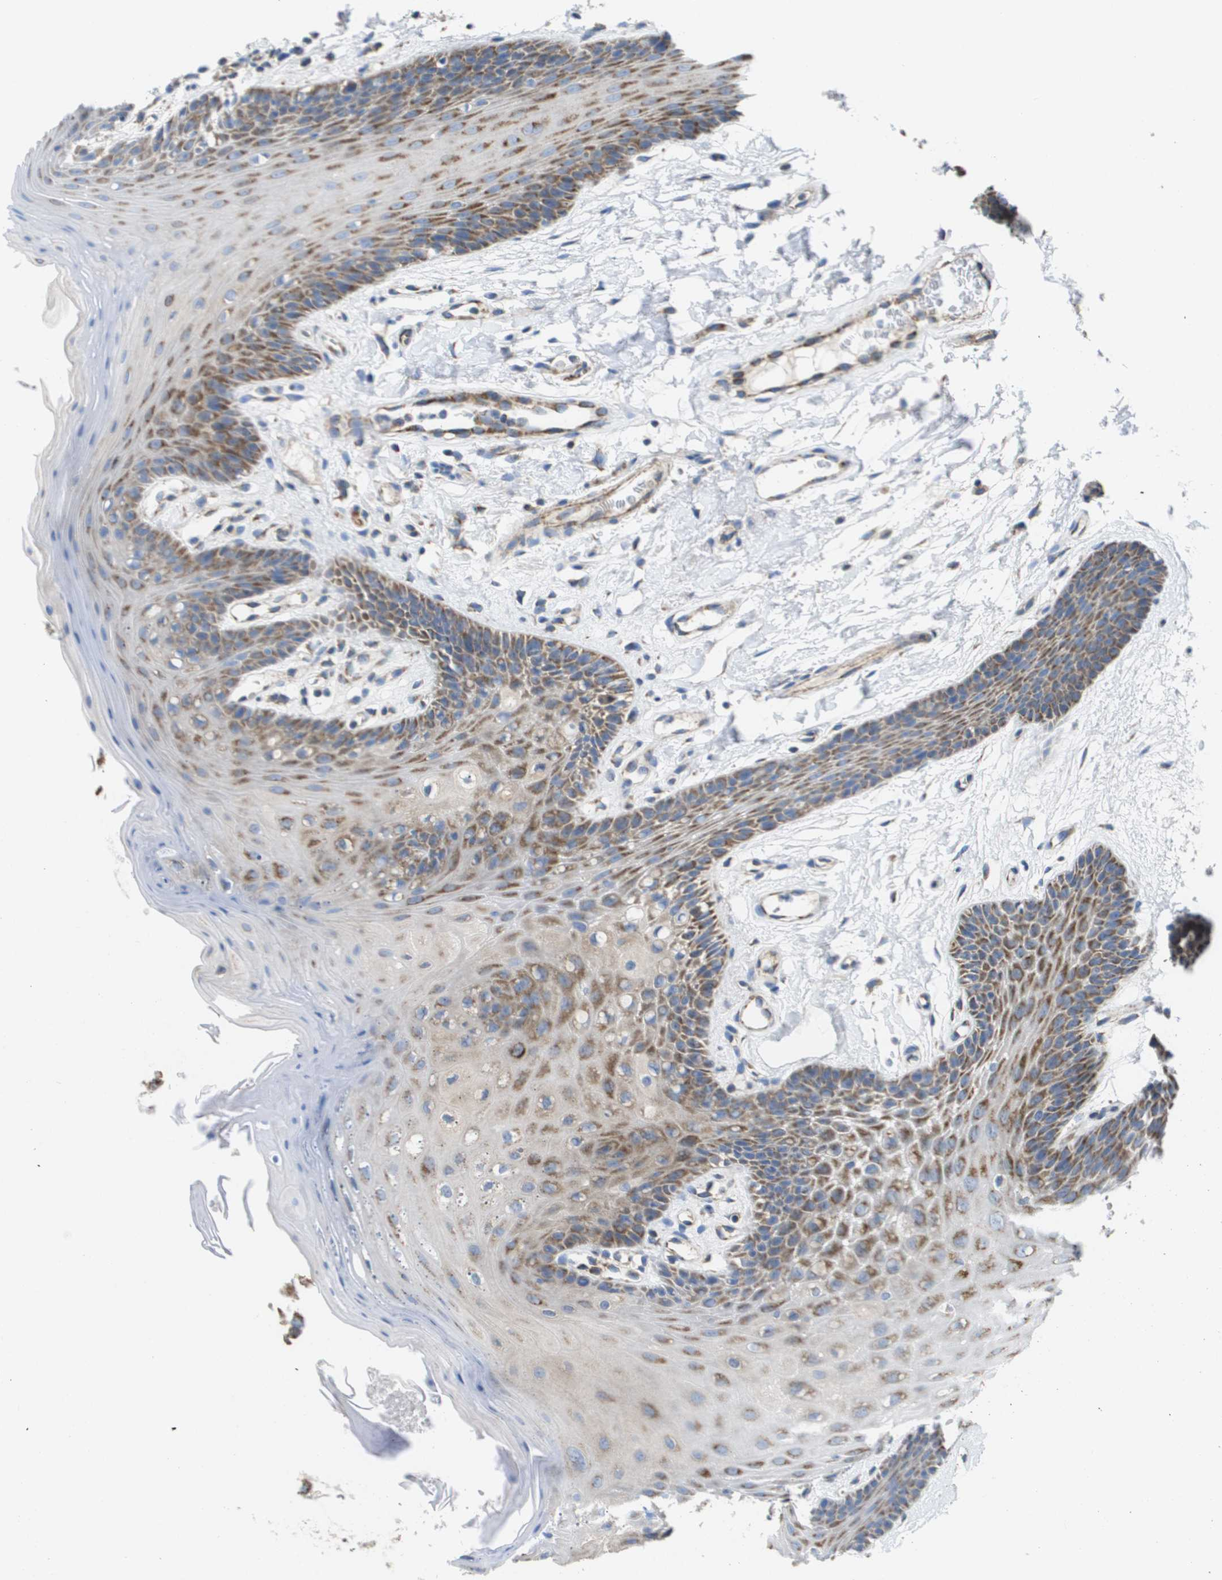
{"staining": {"intensity": "moderate", "quantity": ">75%", "location": "cytoplasmic/membranous"}, "tissue": "oral mucosa", "cell_type": "Squamous epithelial cells", "image_type": "normal", "snomed": [{"axis": "morphology", "description": "Normal tissue, NOS"}, {"axis": "morphology", "description": "Squamous cell carcinoma, NOS"}, {"axis": "topography", "description": "Oral tissue"}, {"axis": "topography", "description": "Head-Neck"}], "caption": "Immunohistochemistry (IHC) histopathology image of normal oral mucosa: oral mucosa stained using immunohistochemistry exhibits medium levels of moderate protein expression localized specifically in the cytoplasmic/membranous of squamous epithelial cells, appearing as a cytoplasmic/membranous brown color.", "gene": "FIS1", "patient": {"sex": "male", "age": 71}}